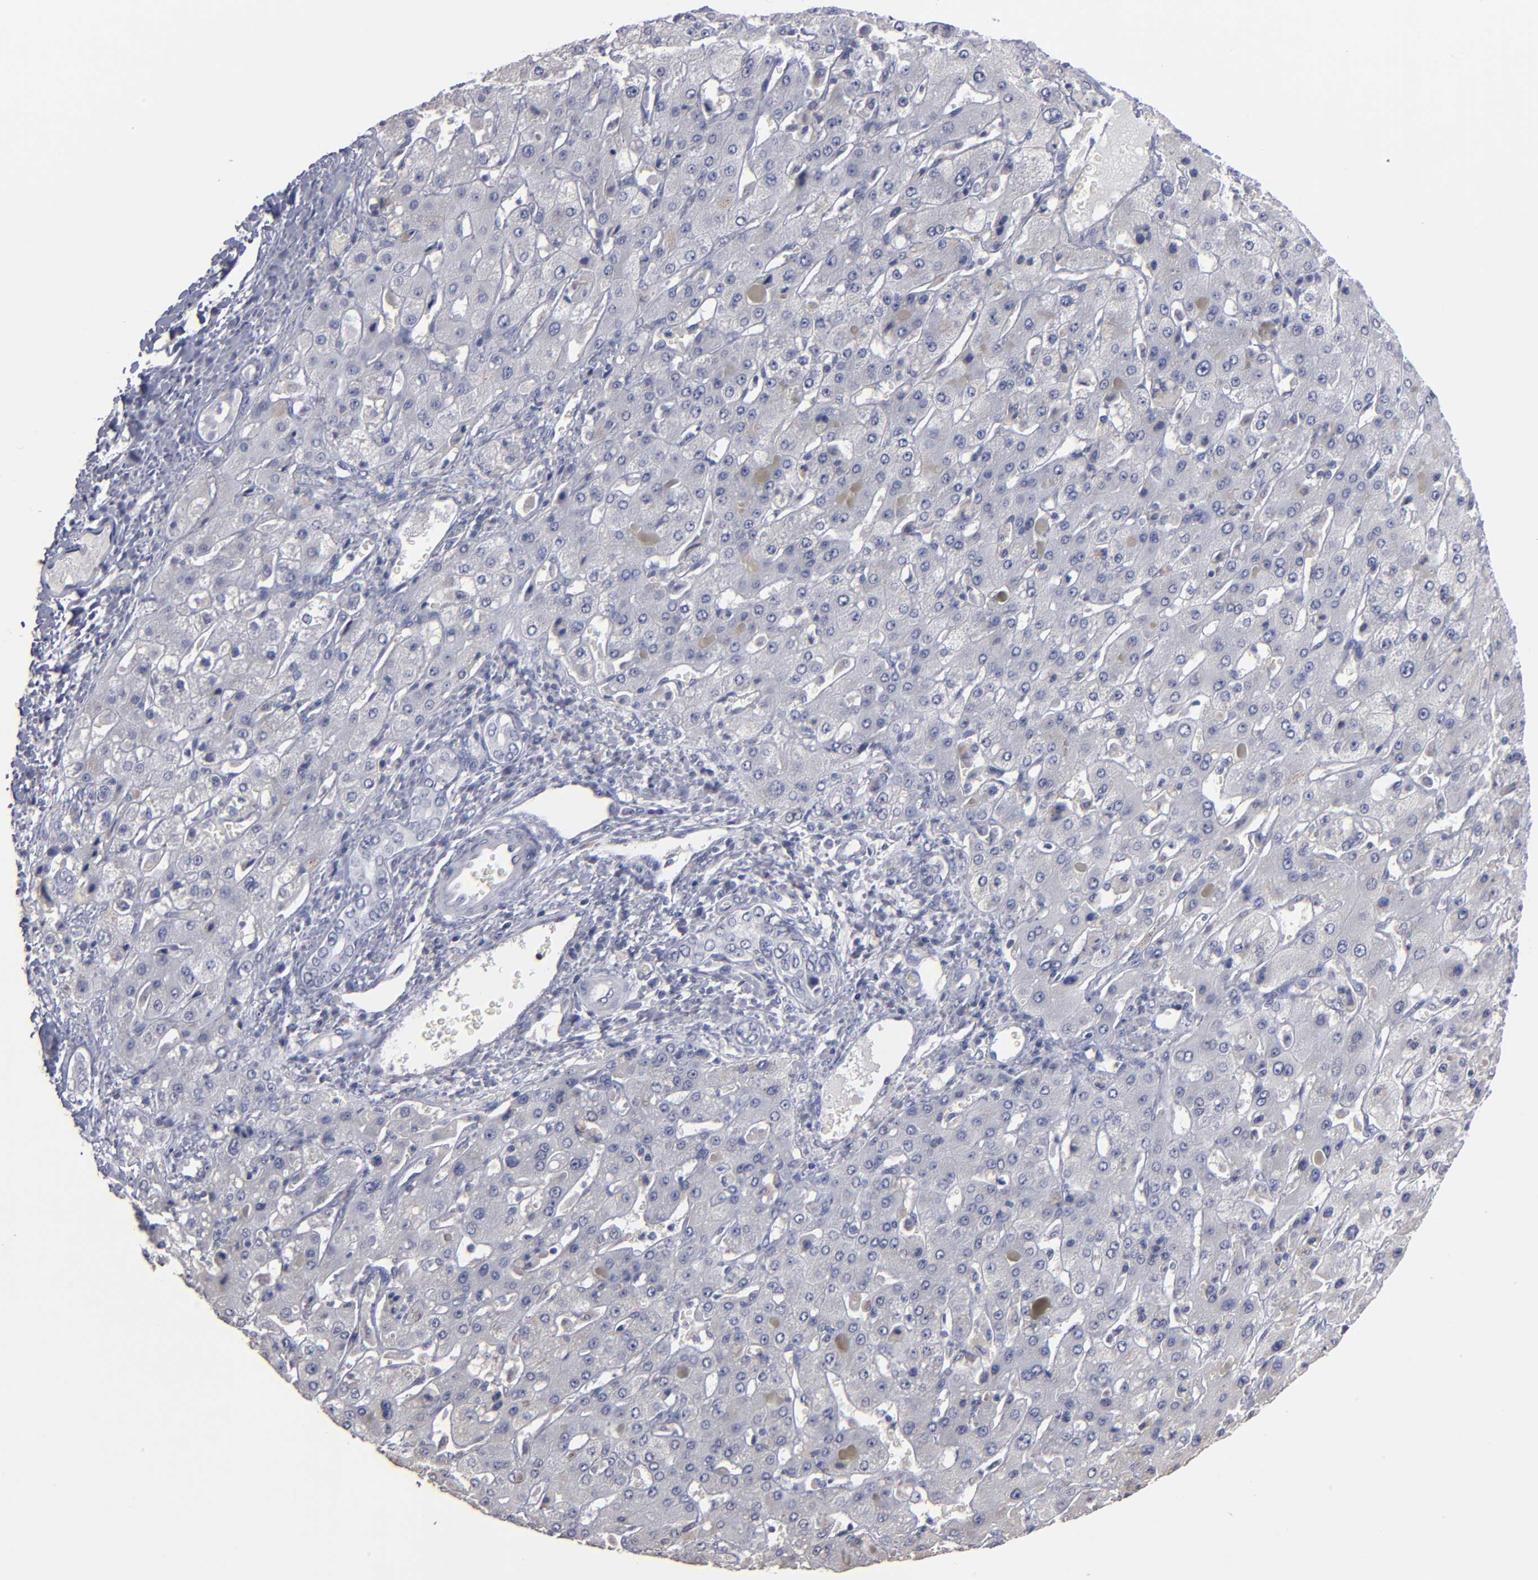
{"staining": {"intensity": "negative", "quantity": "none", "location": "none"}, "tissue": "liver cancer", "cell_type": "Tumor cells", "image_type": "cancer", "snomed": [{"axis": "morphology", "description": "Cholangiocarcinoma"}, {"axis": "topography", "description": "Liver"}], "caption": "Tumor cells show no significant expression in cholangiocarcinoma (liver).", "gene": "RPH3A", "patient": {"sex": "female", "age": 52}}